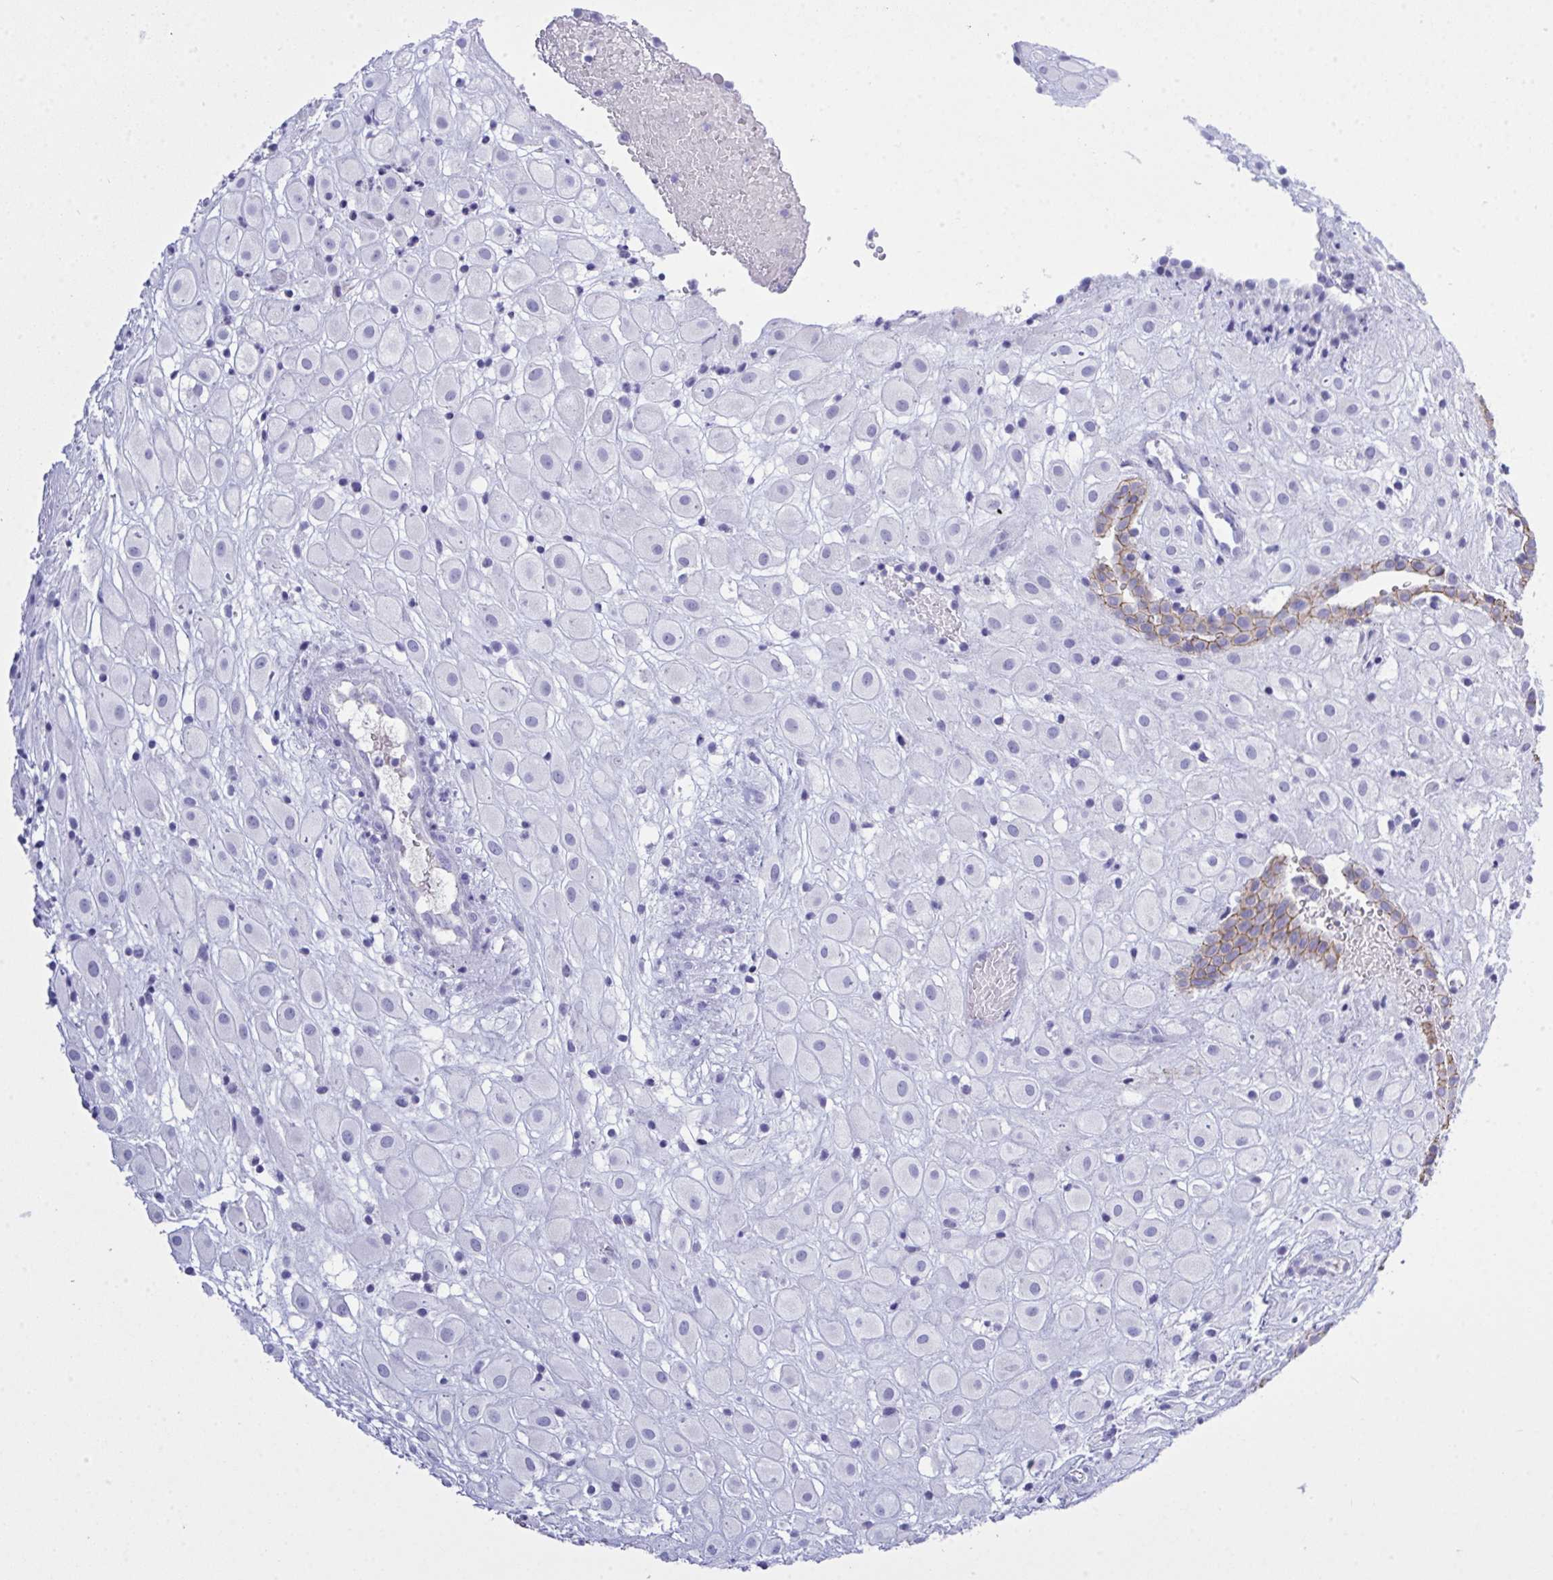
{"staining": {"intensity": "negative", "quantity": "none", "location": "none"}, "tissue": "placenta", "cell_type": "Decidual cells", "image_type": "normal", "snomed": [{"axis": "morphology", "description": "Normal tissue, NOS"}, {"axis": "topography", "description": "Placenta"}], "caption": "The micrograph demonstrates no staining of decidual cells in benign placenta. Brightfield microscopy of immunohistochemistry (IHC) stained with DAB (brown) and hematoxylin (blue), captured at high magnification.", "gene": "GLB1L2", "patient": {"sex": "female", "age": 24}}